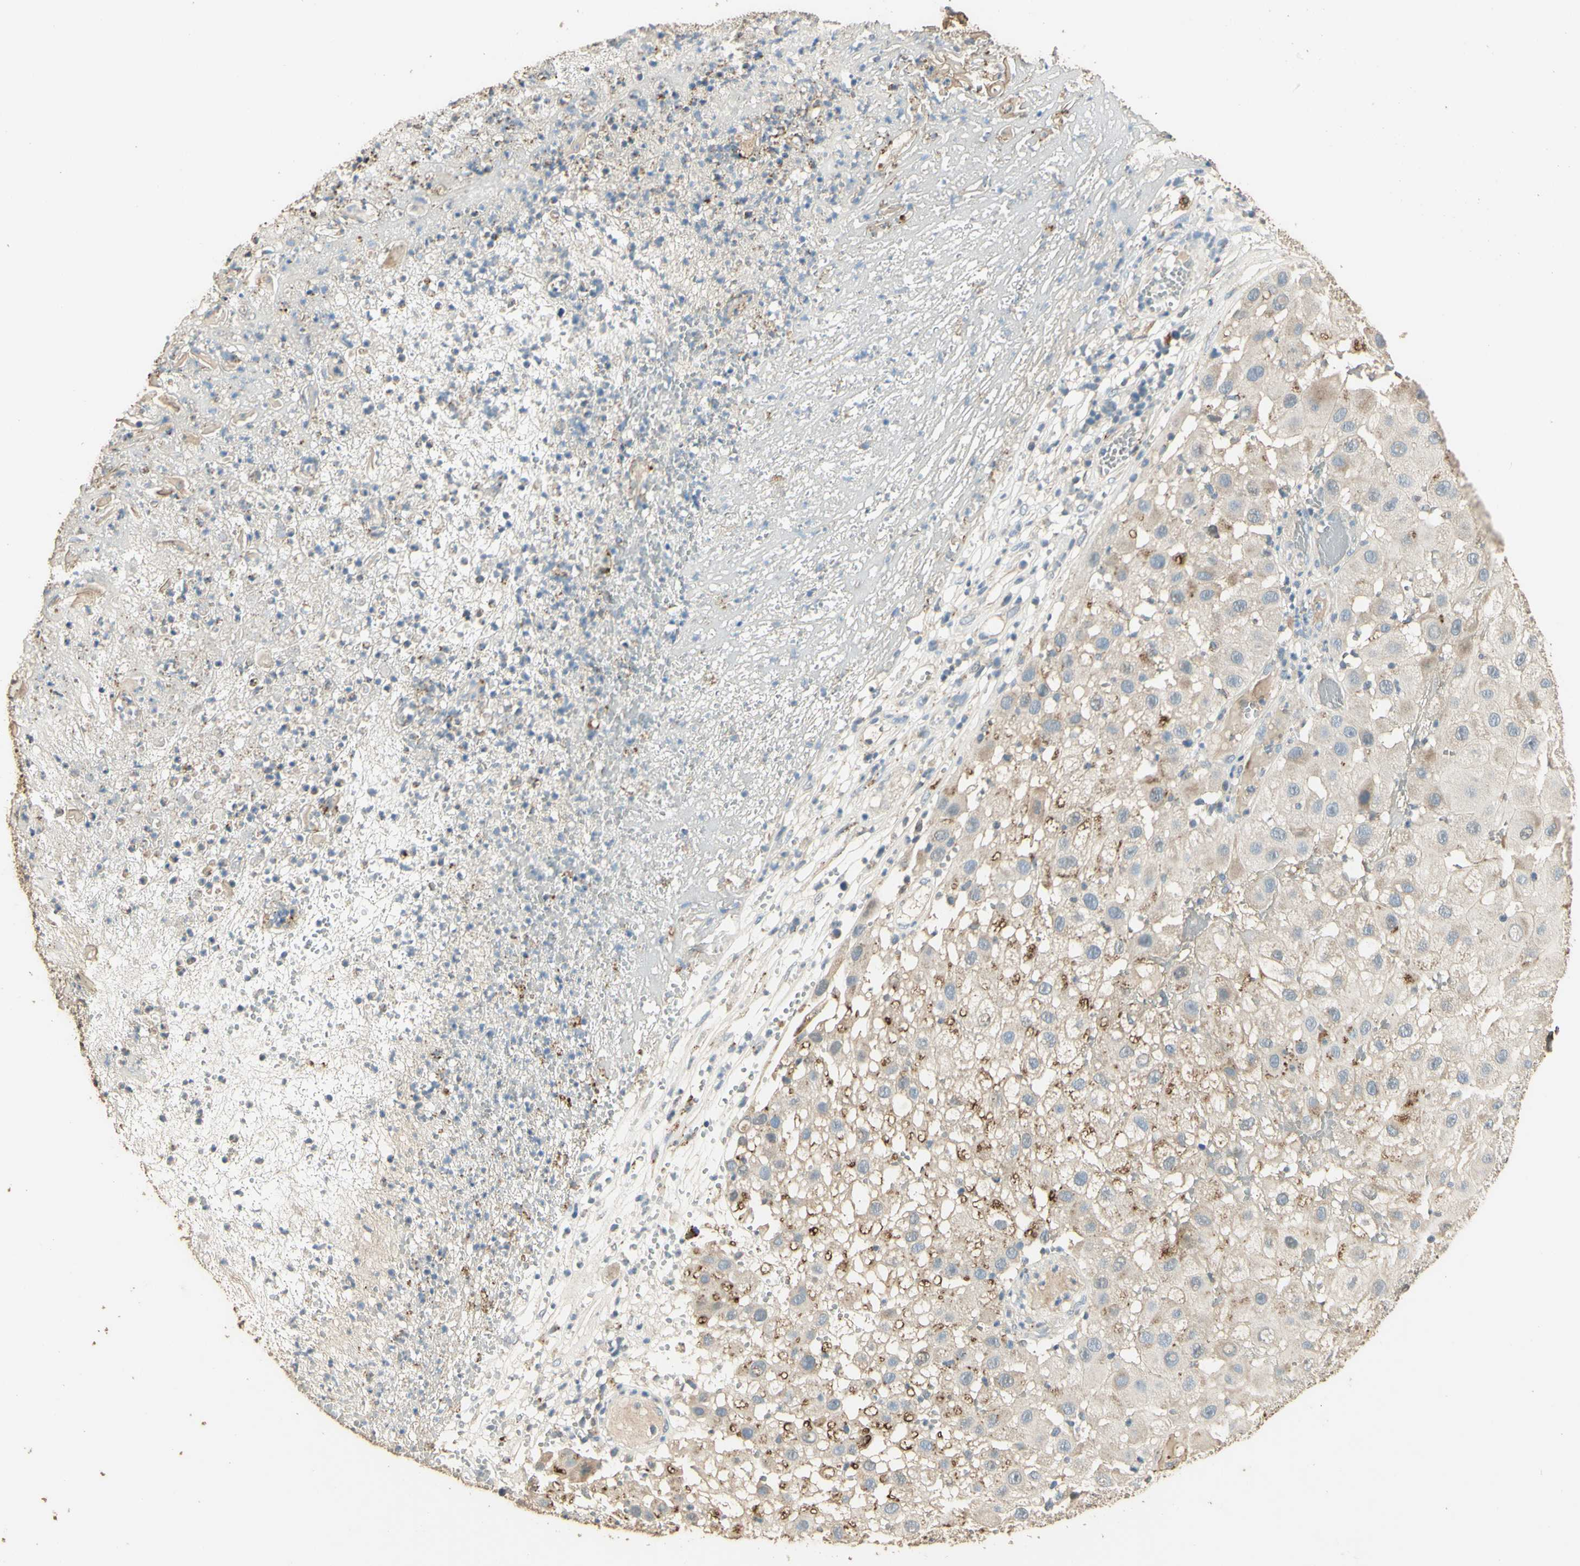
{"staining": {"intensity": "moderate", "quantity": "<25%", "location": "cytoplasmic/membranous"}, "tissue": "melanoma", "cell_type": "Tumor cells", "image_type": "cancer", "snomed": [{"axis": "morphology", "description": "Malignant melanoma, NOS"}, {"axis": "topography", "description": "Skin"}], "caption": "About <25% of tumor cells in melanoma show moderate cytoplasmic/membranous protein staining as visualized by brown immunohistochemical staining.", "gene": "ARHGEF17", "patient": {"sex": "female", "age": 81}}